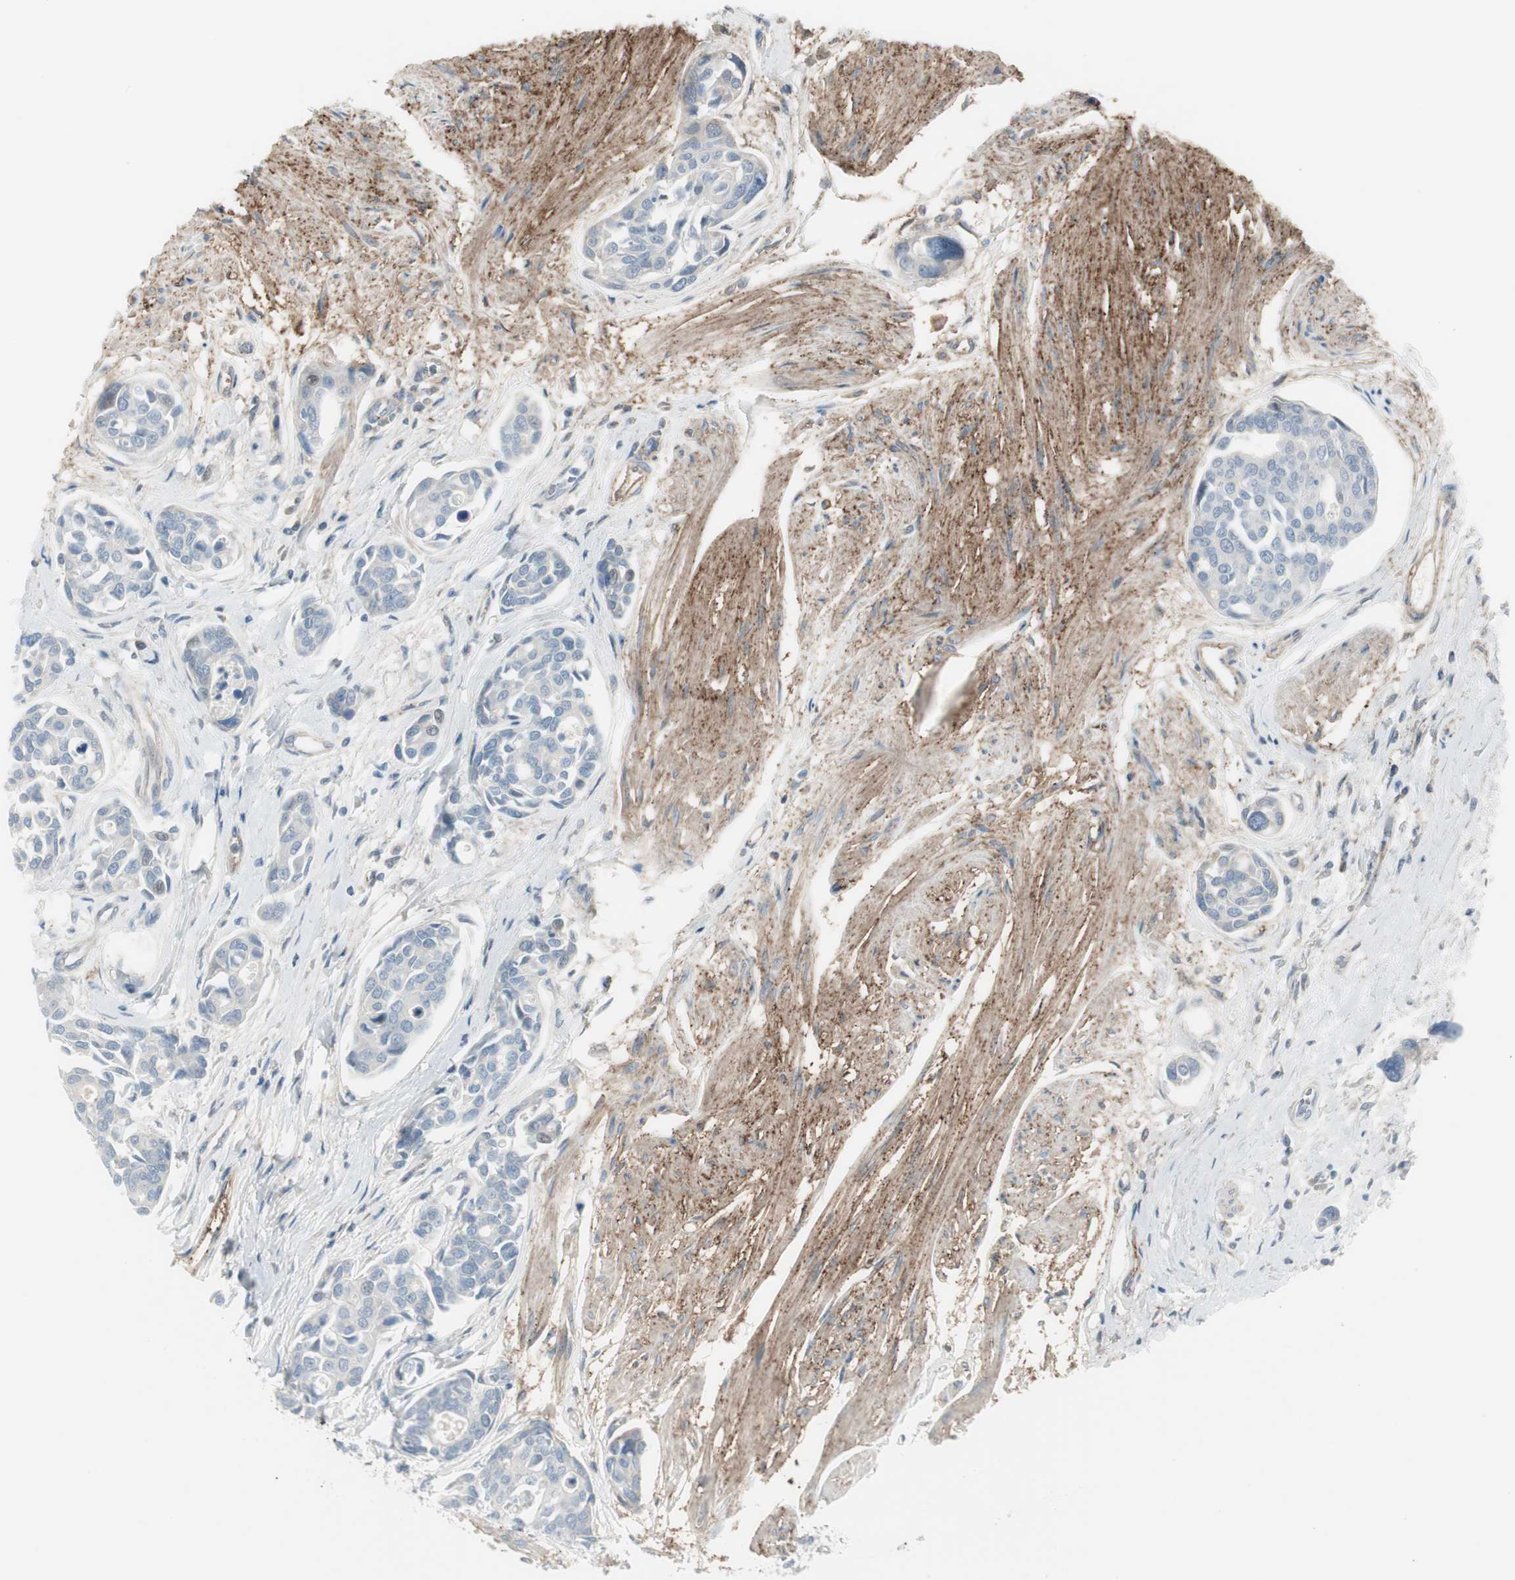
{"staining": {"intensity": "negative", "quantity": "none", "location": "none"}, "tissue": "urothelial cancer", "cell_type": "Tumor cells", "image_type": "cancer", "snomed": [{"axis": "morphology", "description": "Urothelial carcinoma, High grade"}, {"axis": "topography", "description": "Urinary bladder"}], "caption": "Immunohistochemistry (IHC) image of urothelial carcinoma (high-grade) stained for a protein (brown), which shows no positivity in tumor cells.", "gene": "CACNA2D1", "patient": {"sex": "male", "age": 78}}